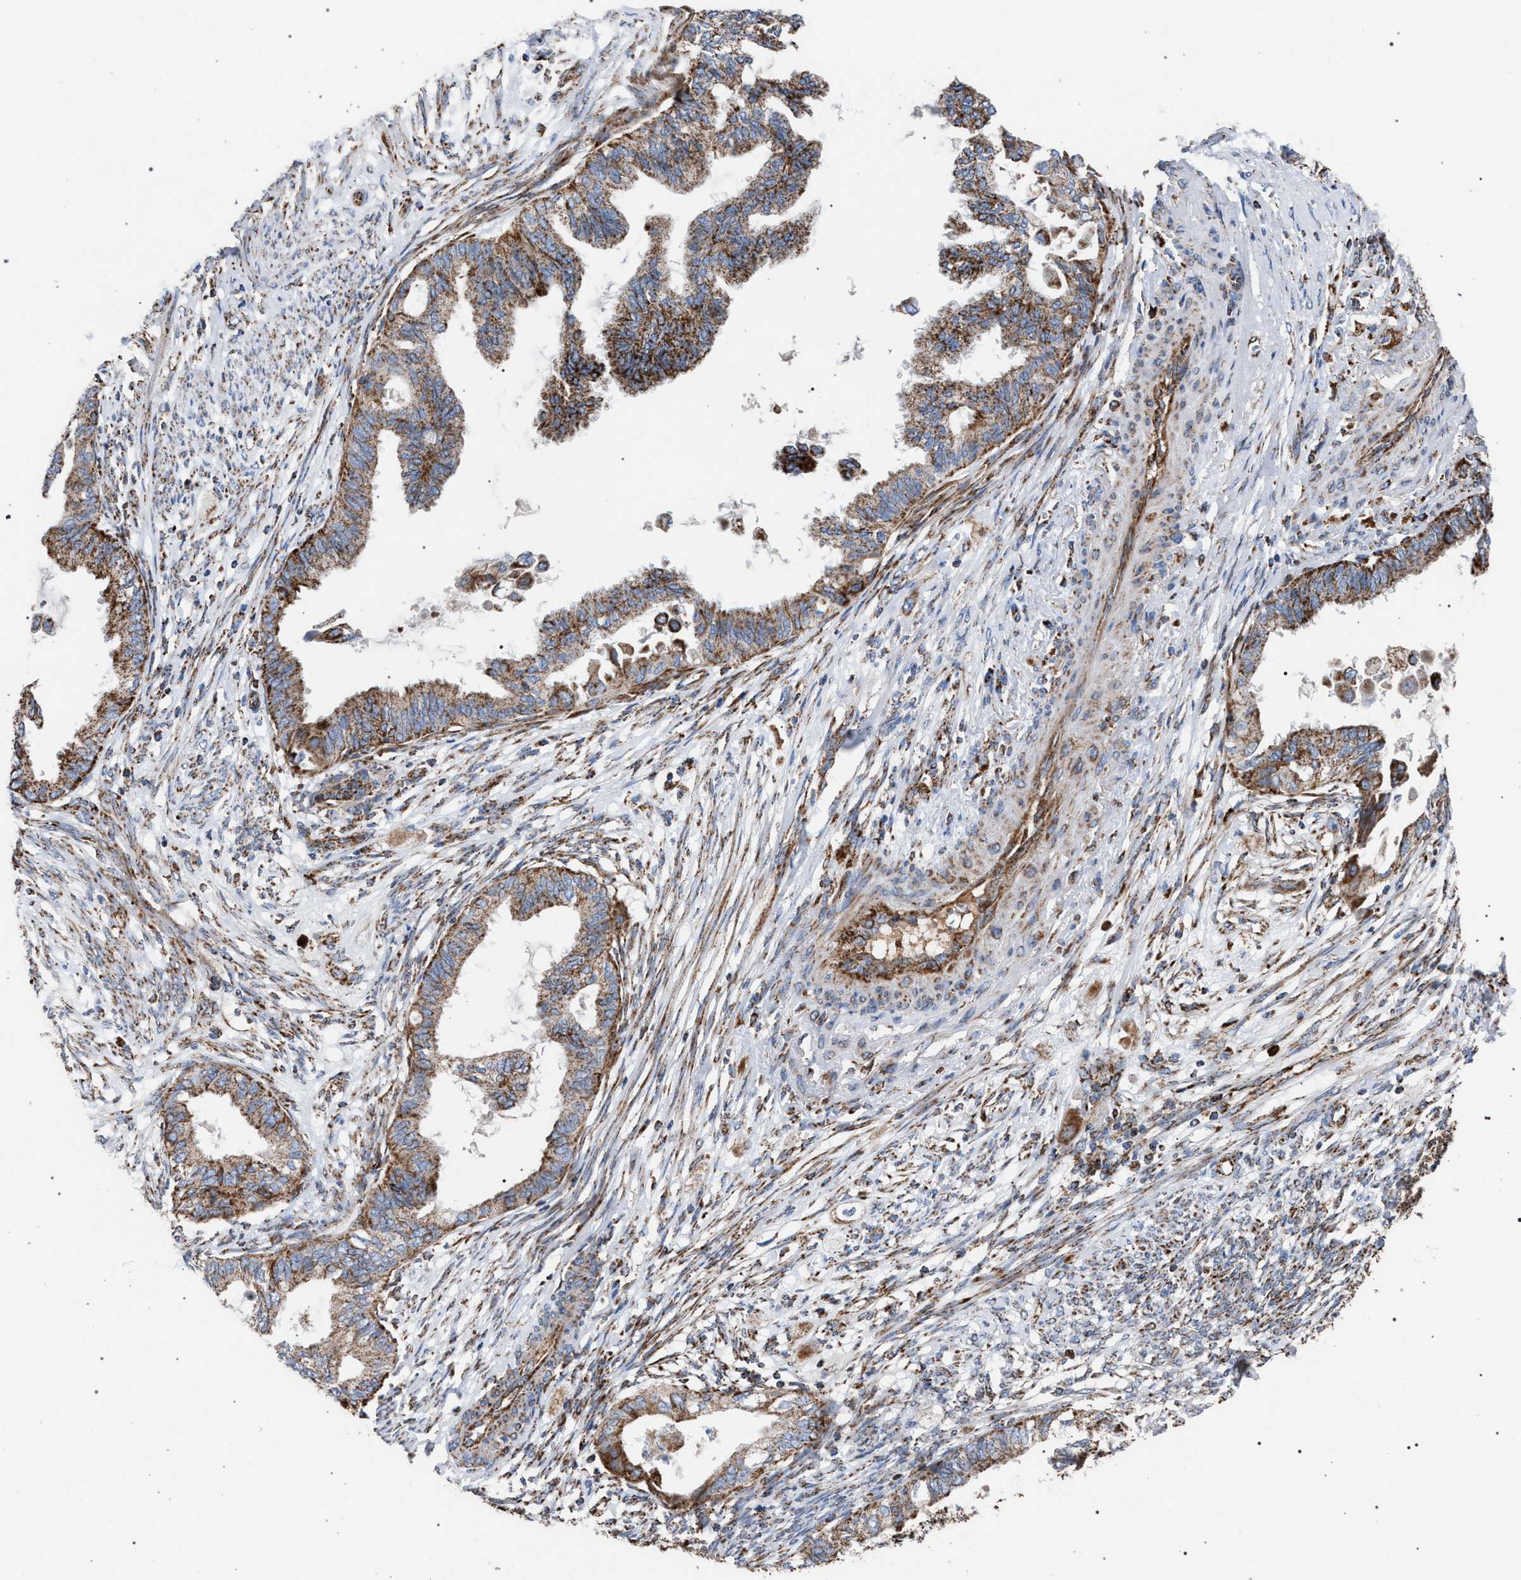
{"staining": {"intensity": "moderate", "quantity": "25%-75%", "location": "cytoplasmic/membranous"}, "tissue": "cervical cancer", "cell_type": "Tumor cells", "image_type": "cancer", "snomed": [{"axis": "morphology", "description": "Normal tissue, NOS"}, {"axis": "morphology", "description": "Adenocarcinoma, NOS"}, {"axis": "topography", "description": "Cervix"}, {"axis": "topography", "description": "Endometrium"}], "caption": "A high-resolution histopathology image shows immunohistochemistry (IHC) staining of cervical cancer, which demonstrates moderate cytoplasmic/membranous positivity in approximately 25%-75% of tumor cells. (brown staining indicates protein expression, while blue staining denotes nuclei).", "gene": "VPS13A", "patient": {"sex": "female", "age": 86}}